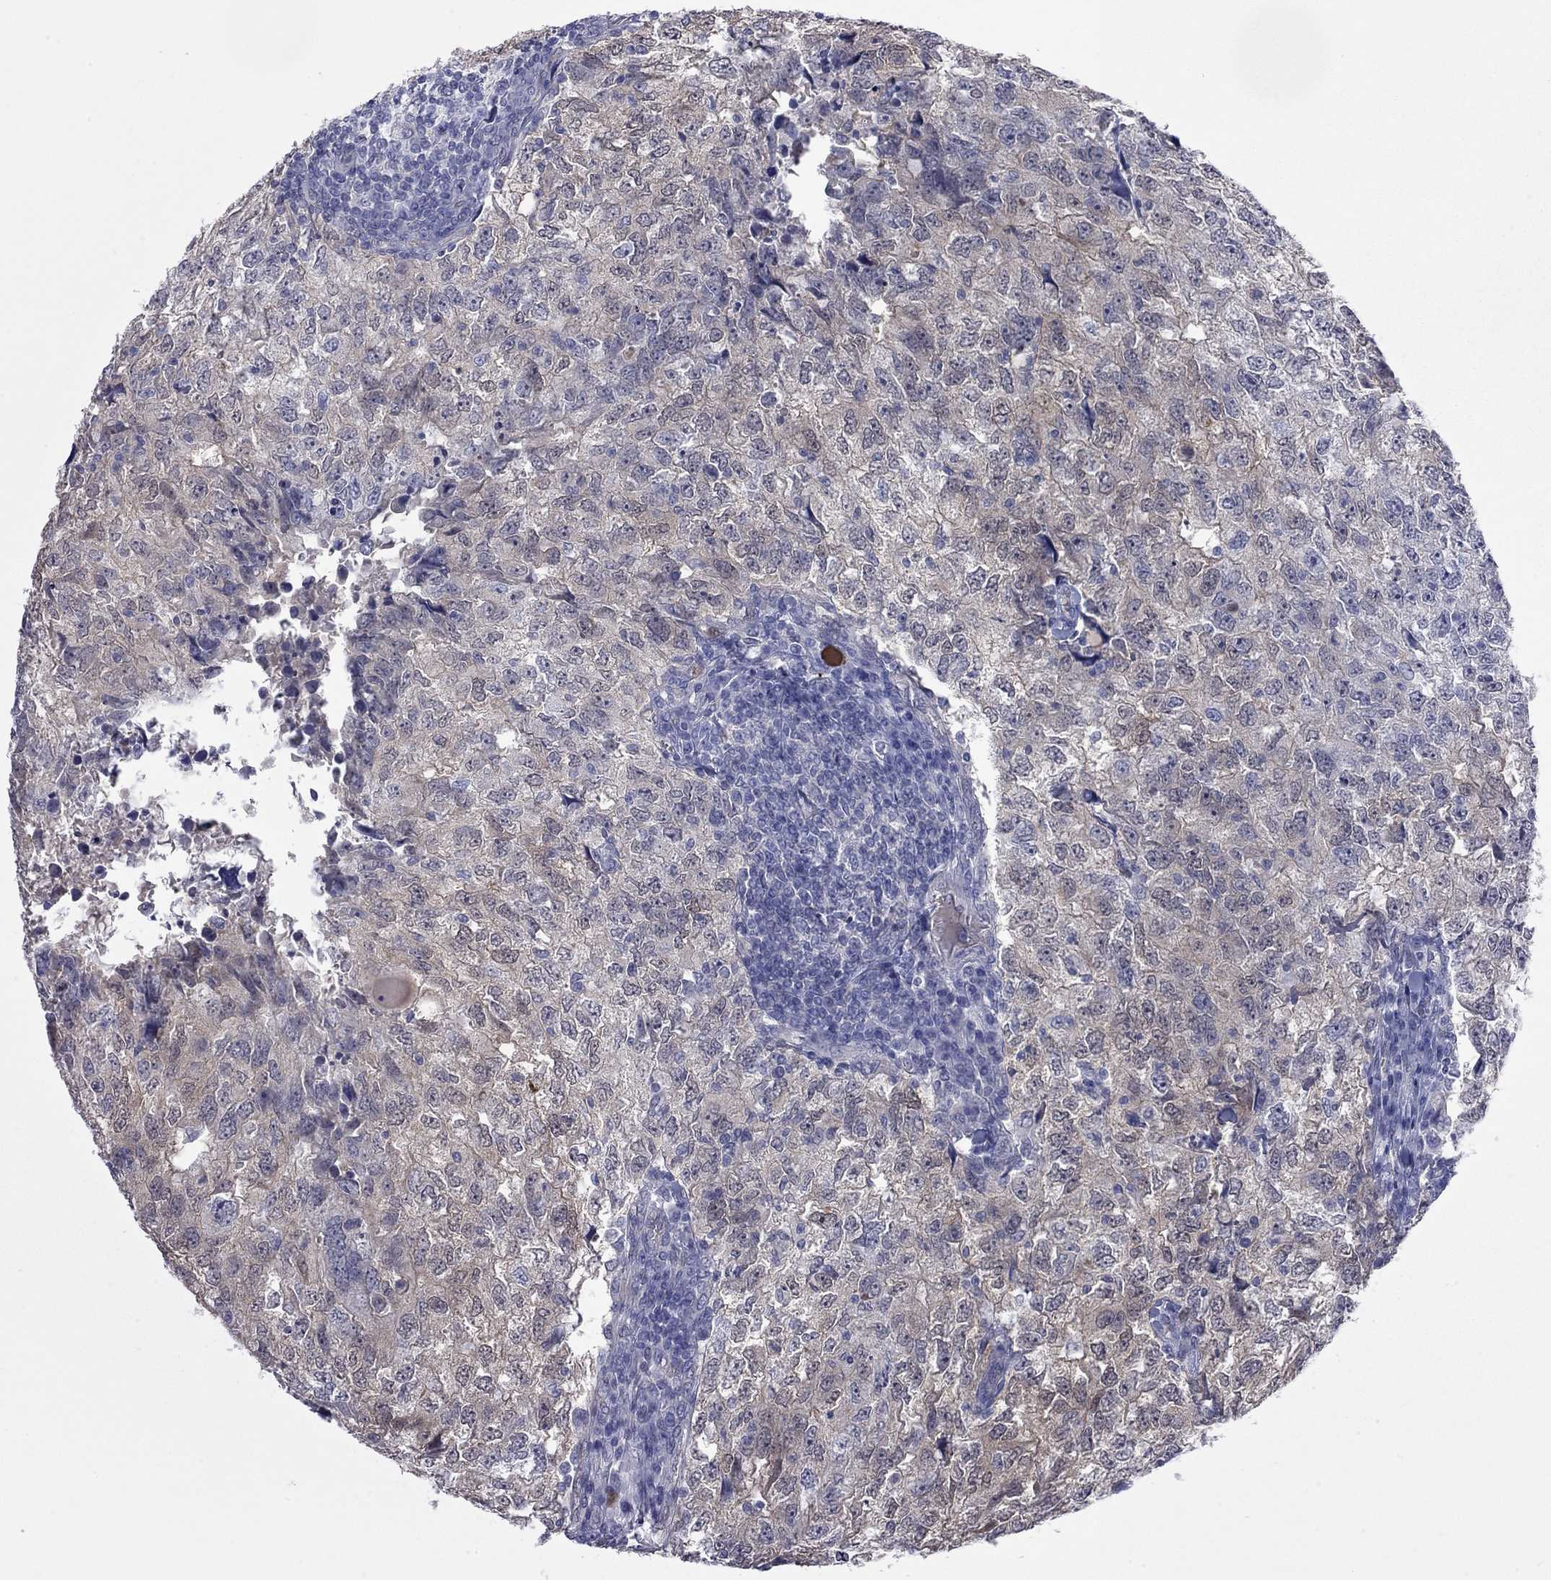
{"staining": {"intensity": "negative", "quantity": "none", "location": "none"}, "tissue": "breast cancer", "cell_type": "Tumor cells", "image_type": "cancer", "snomed": [{"axis": "morphology", "description": "Duct carcinoma"}, {"axis": "topography", "description": "Breast"}], "caption": "Immunohistochemistry (IHC) histopathology image of breast cancer (intraductal carcinoma) stained for a protein (brown), which reveals no staining in tumor cells.", "gene": "CTNNBIP1", "patient": {"sex": "female", "age": 30}}